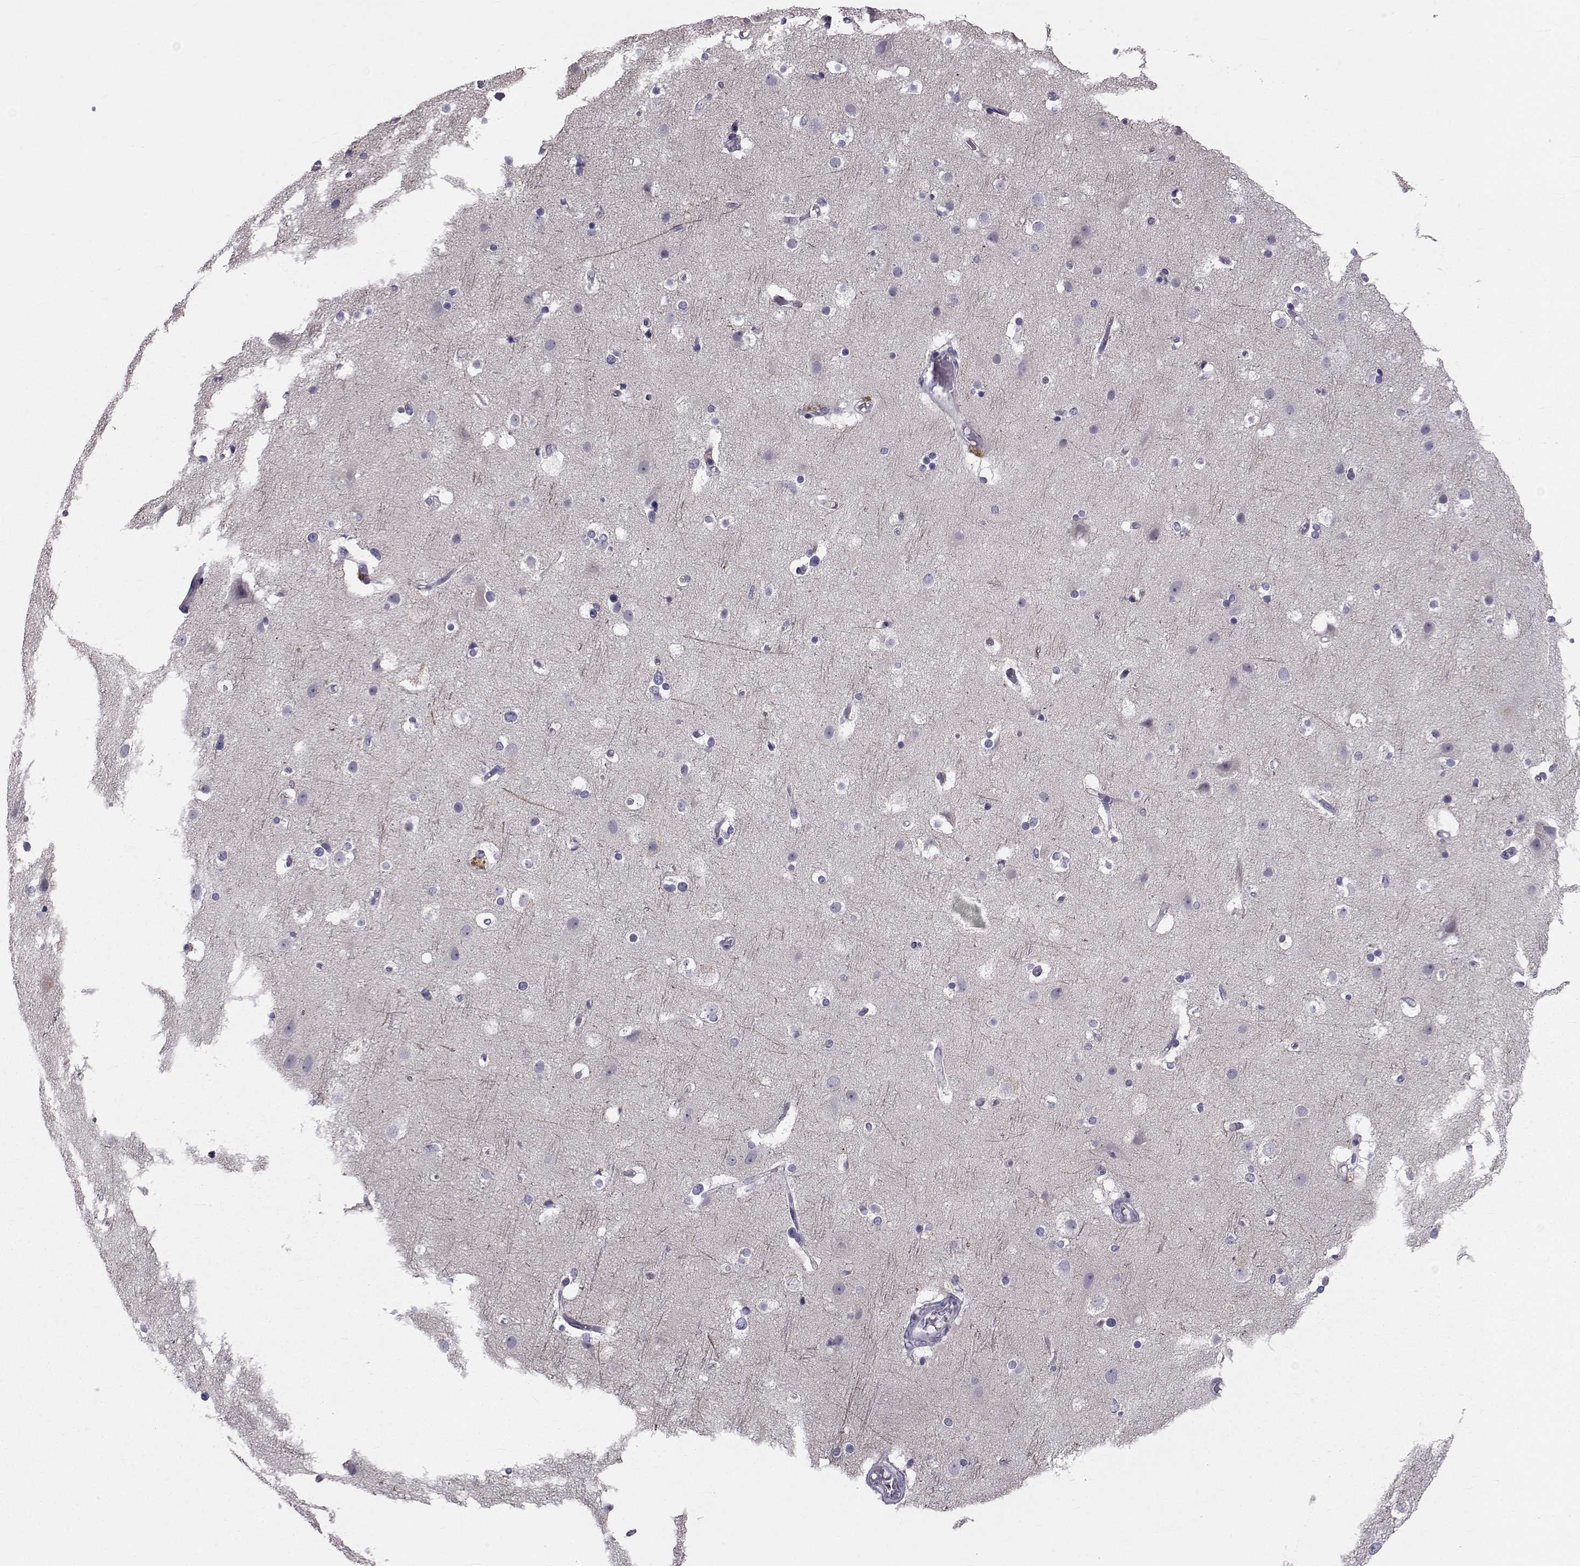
{"staining": {"intensity": "negative", "quantity": "none", "location": "none"}, "tissue": "cerebral cortex", "cell_type": "Endothelial cells", "image_type": "normal", "snomed": [{"axis": "morphology", "description": "Normal tissue, NOS"}, {"axis": "topography", "description": "Cerebral cortex"}], "caption": "Immunohistochemistry of benign human cerebral cortex shows no positivity in endothelial cells. The staining is performed using DAB brown chromogen with nuclei counter-stained in using hematoxylin.", "gene": "ANGPT1", "patient": {"sex": "female", "age": 52}}